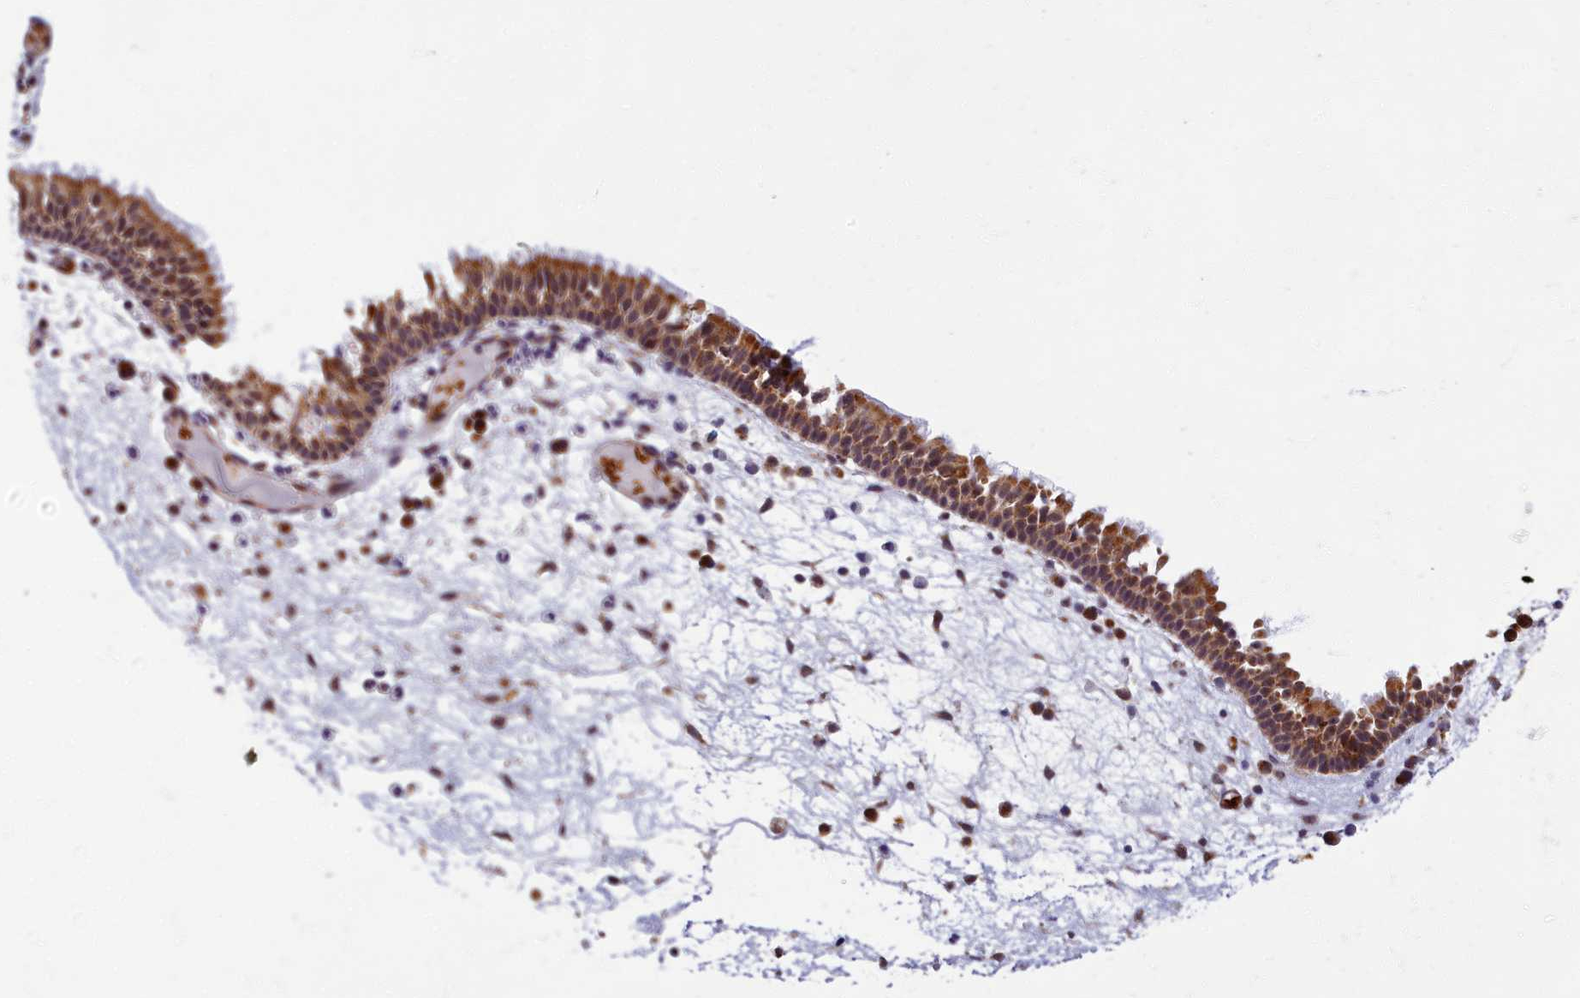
{"staining": {"intensity": "moderate", "quantity": ">75%", "location": "cytoplasmic/membranous"}, "tissue": "nasopharynx", "cell_type": "Respiratory epithelial cells", "image_type": "normal", "snomed": [{"axis": "morphology", "description": "Normal tissue, NOS"}, {"axis": "morphology", "description": "Inflammation, NOS"}, {"axis": "morphology", "description": "Malignant melanoma, Metastatic site"}, {"axis": "topography", "description": "Nasopharynx"}], "caption": "A micrograph showing moderate cytoplasmic/membranous positivity in approximately >75% of respiratory epithelial cells in normal nasopharynx, as visualized by brown immunohistochemical staining.", "gene": "EARS2", "patient": {"sex": "male", "age": 70}}